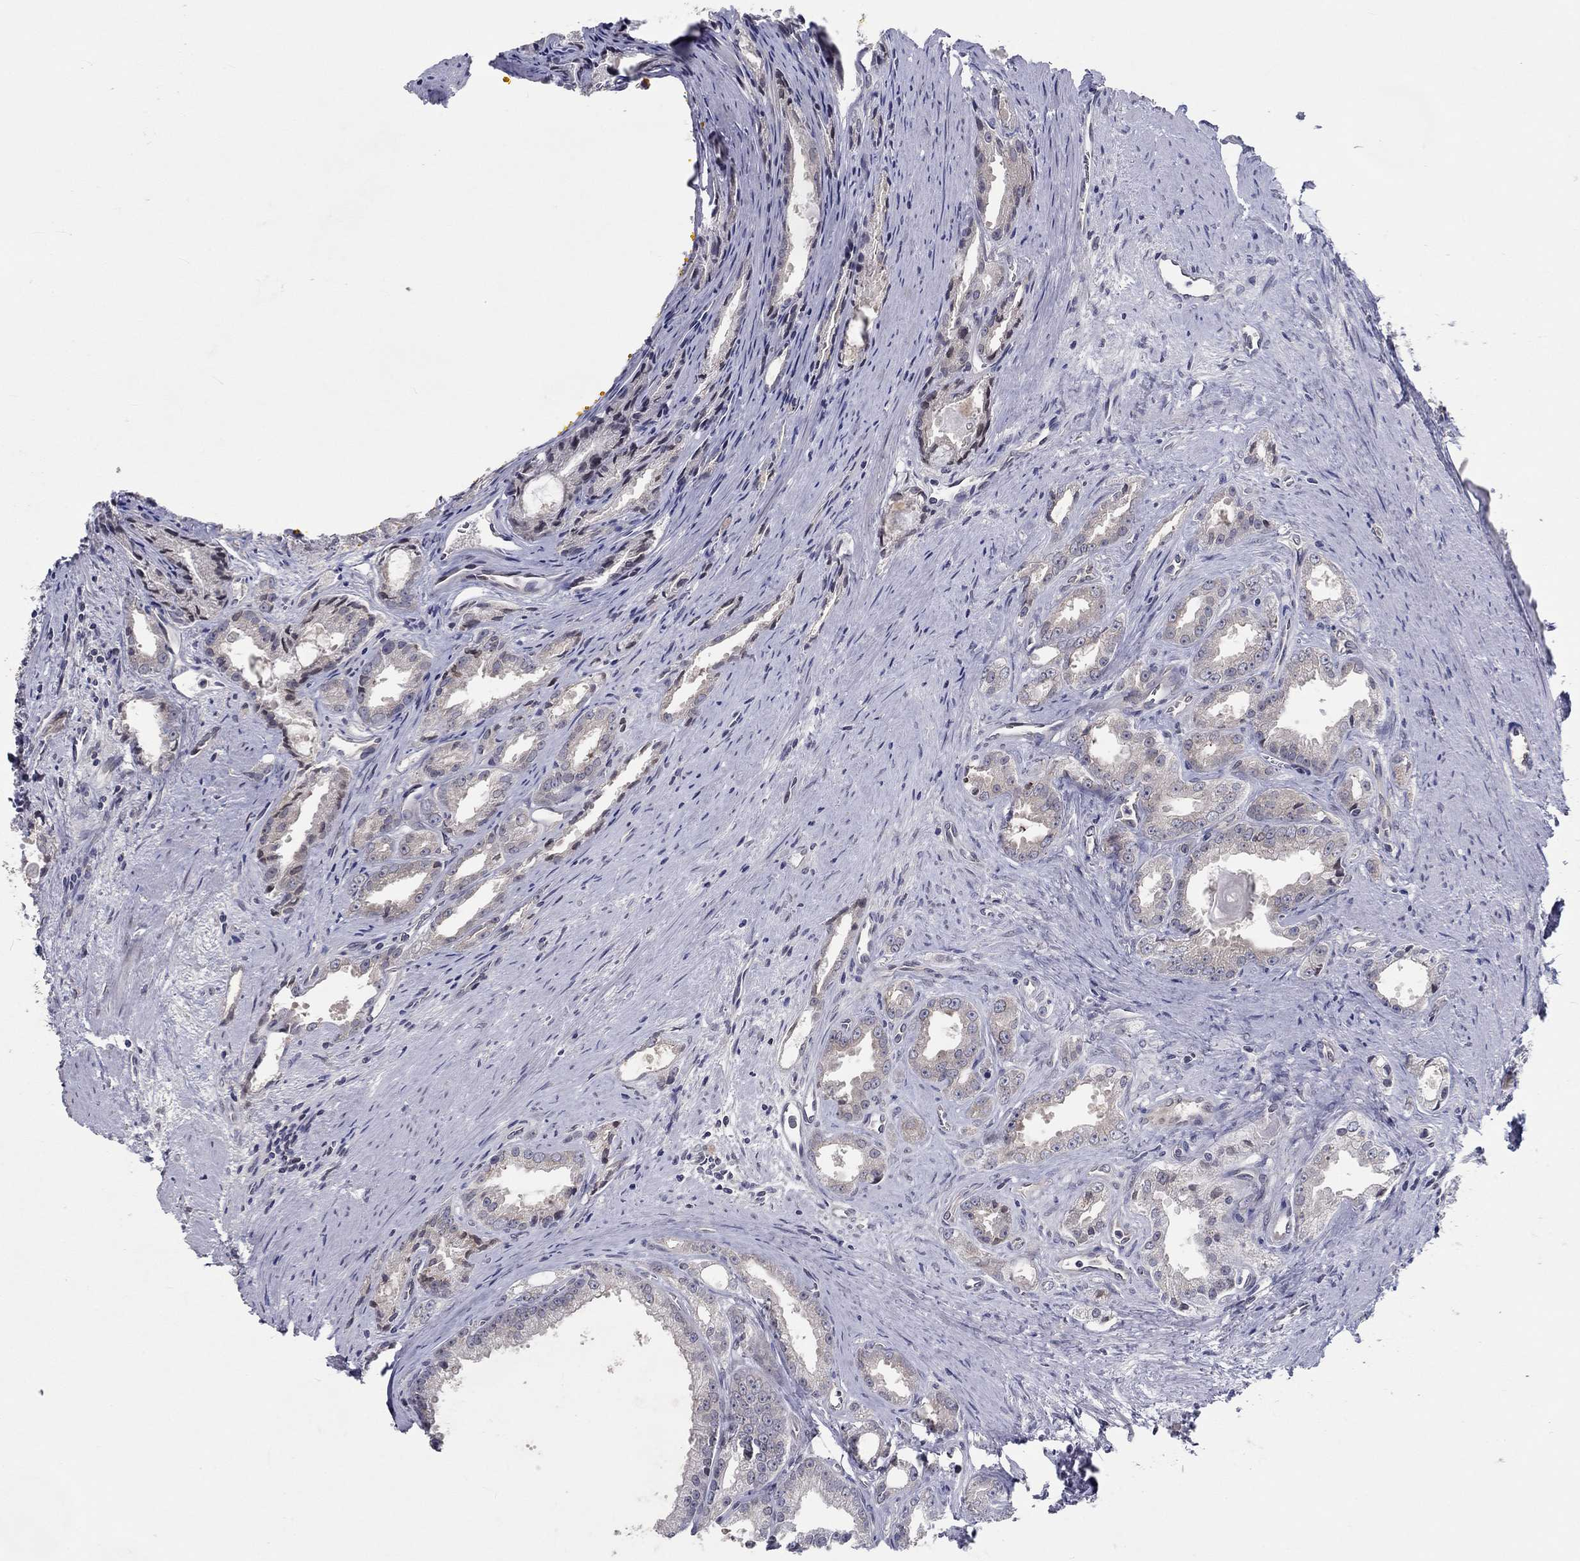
{"staining": {"intensity": "negative", "quantity": "none", "location": "none"}, "tissue": "prostate cancer", "cell_type": "Tumor cells", "image_type": "cancer", "snomed": [{"axis": "morphology", "description": "Adenocarcinoma, NOS"}, {"axis": "morphology", "description": "Adenocarcinoma, High grade"}, {"axis": "topography", "description": "Prostate"}], "caption": "Tumor cells are negative for brown protein staining in prostate cancer (high-grade adenocarcinoma).", "gene": "CETN3", "patient": {"sex": "male", "age": 70}}